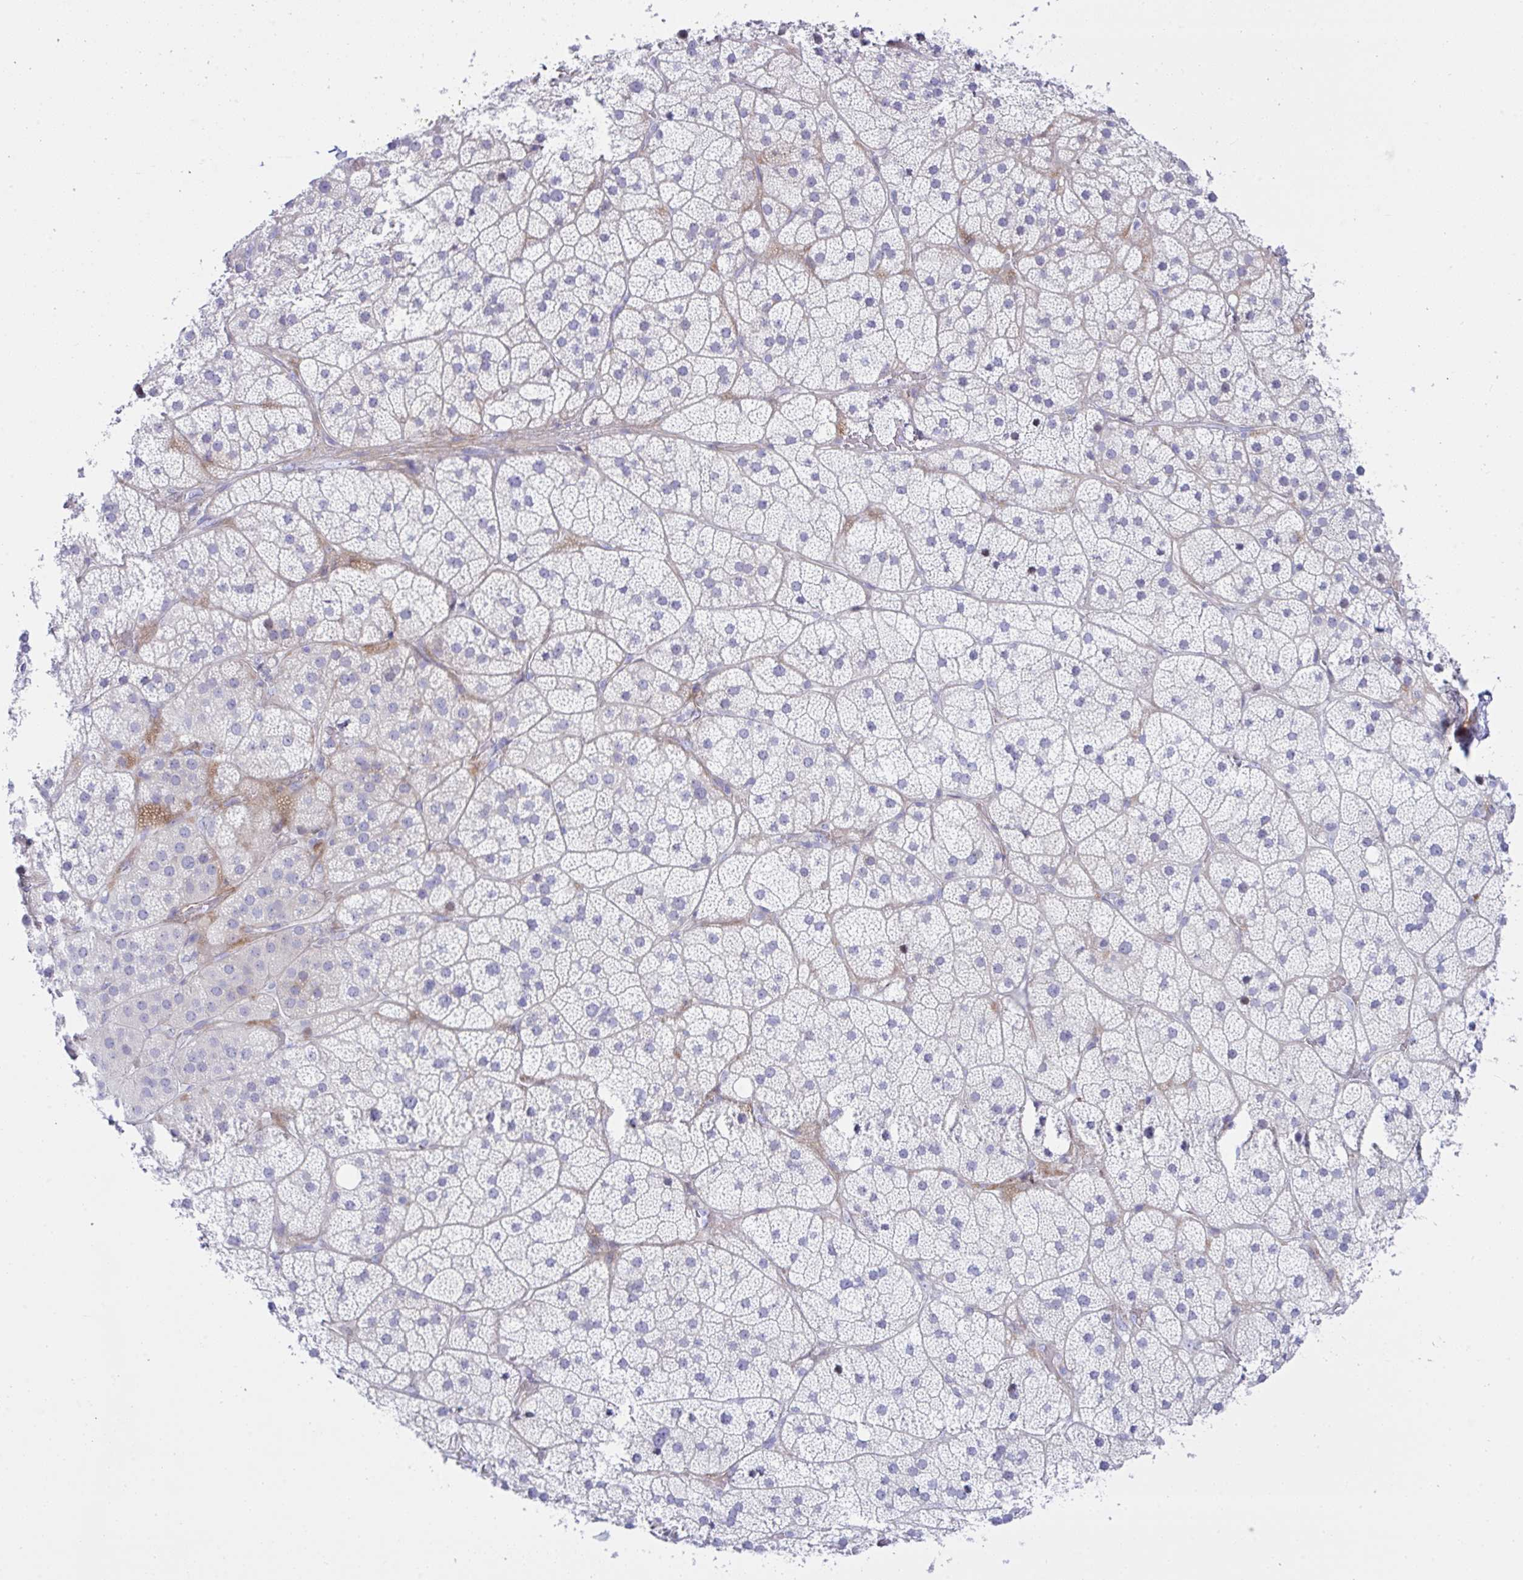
{"staining": {"intensity": "weak", "quantity": "<25%", "location": "cytoplasmic/membranous,nuclear"}, "tissue": "adrenal gland", "cell_type": "Glandular cells", "image_type": "normal", "snomed": [{"axis": "morphology", "description": "Normal tissue, NOS"}, {"axis": "topography", "description": "Adrenal gland"}], "caption": "Immunohistochemistry of benign human adrenal gland shows no expression in glandular cells.", "gene": "ZNF713", "patient": {"sex": "male", "age": 57}}